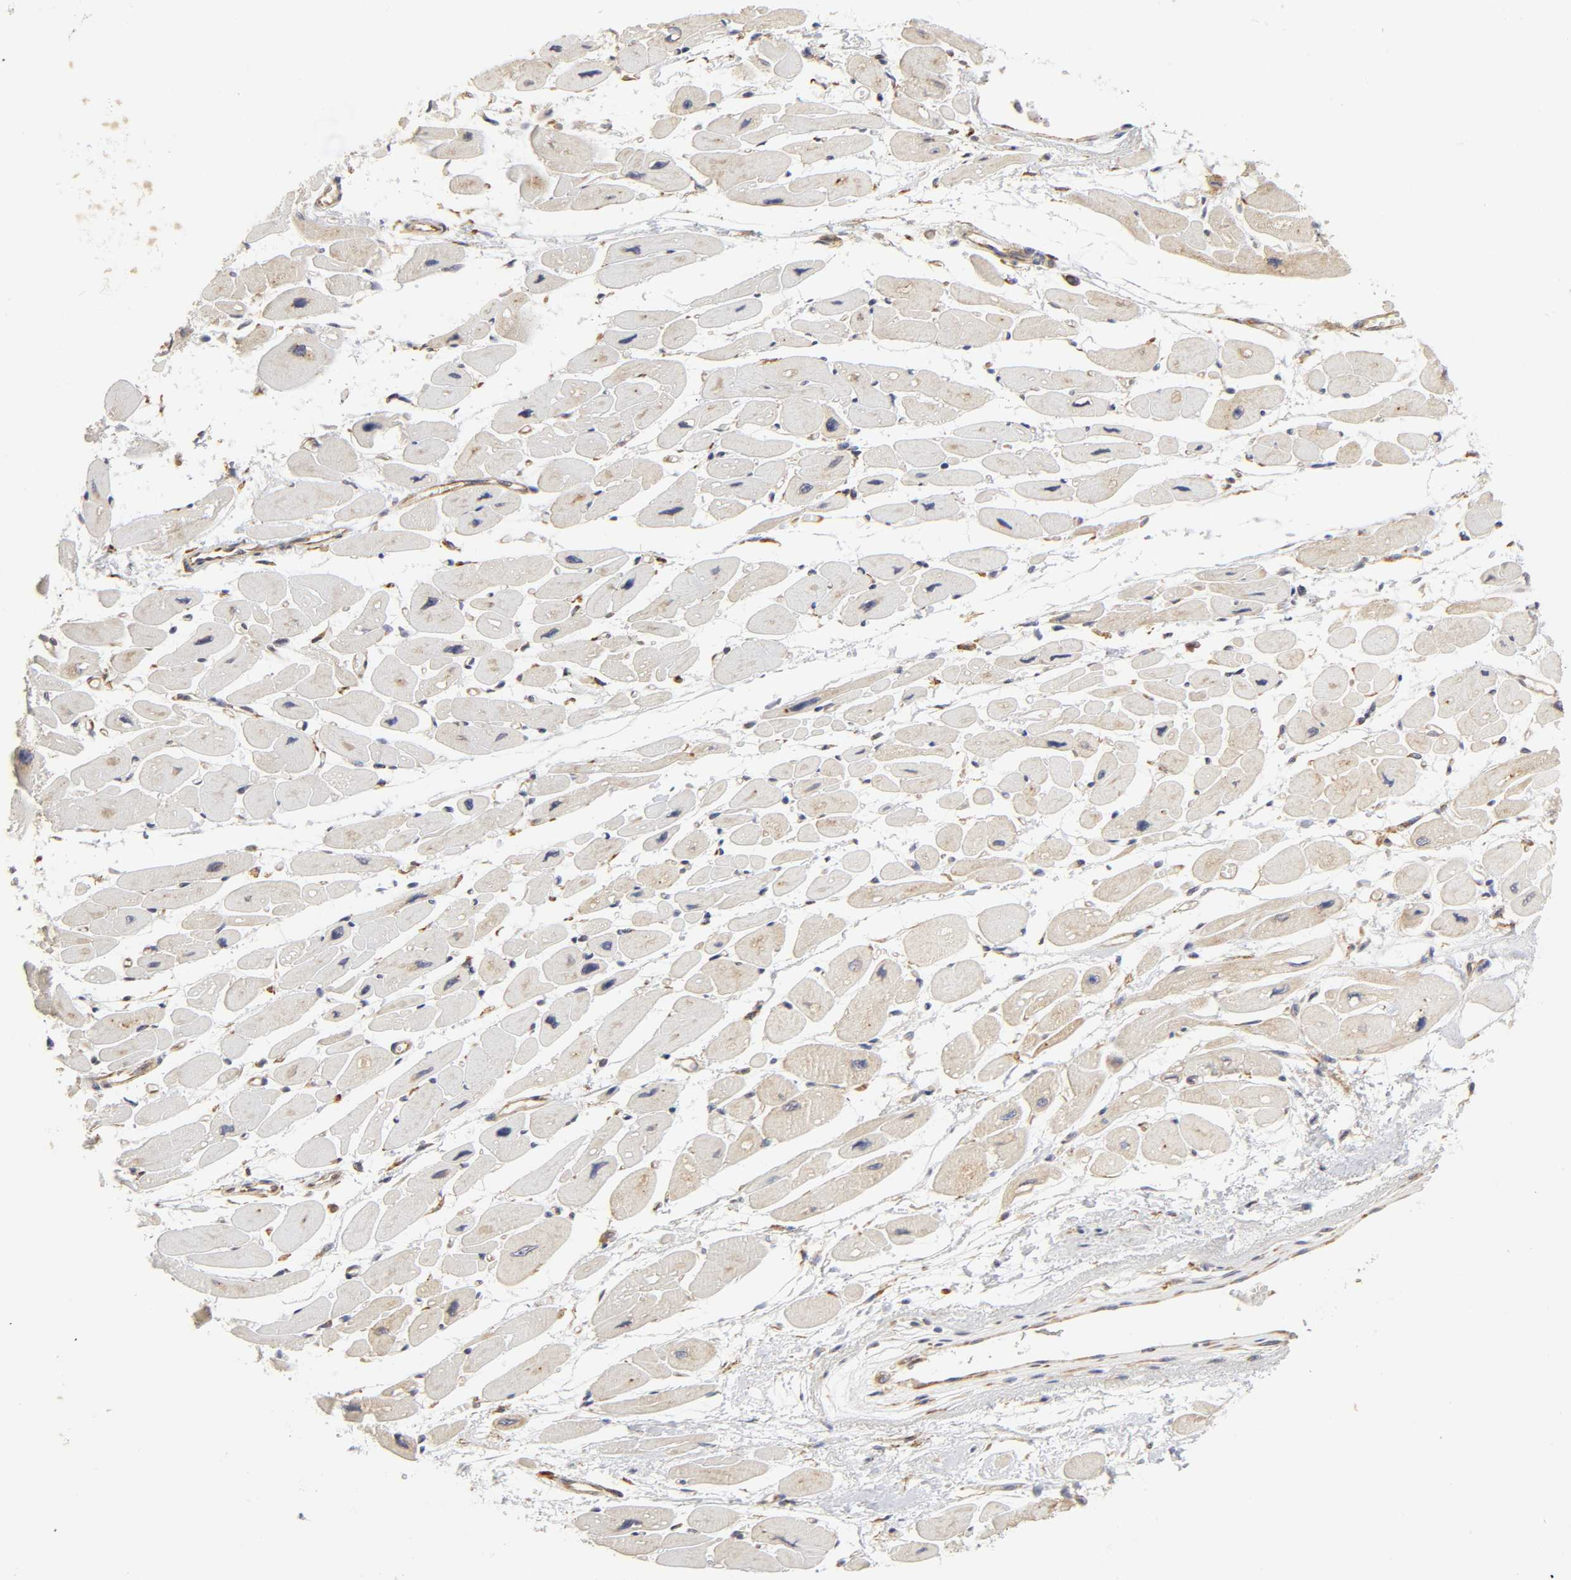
{"staining": {"intensity": "moderate", "quantity": "25%-75%", "location": "cytoplasmic/membranous"}, "tissue": "heart muscle", "cell_type": "Cardiomyocytes", "image_type": "normal", "snomed": [{"axis": "morphology", "description": "Normal tissue, NOS"}, {"axis": "topography", "description": "Heart"}], "caption": "Immunohistochemistry (IHC) image of normal heart muscle: human heart muscle stained using immunohistochemistry (IHC) exhibits medium levels of moderate protein expression localized specifically in the cytoplasmic/membranous of cardiomyocytes, appearing as a cytoplasmic/membranous brown color.", "gene": "RPL14", "patient": {"sex": "female", "age": 54}}